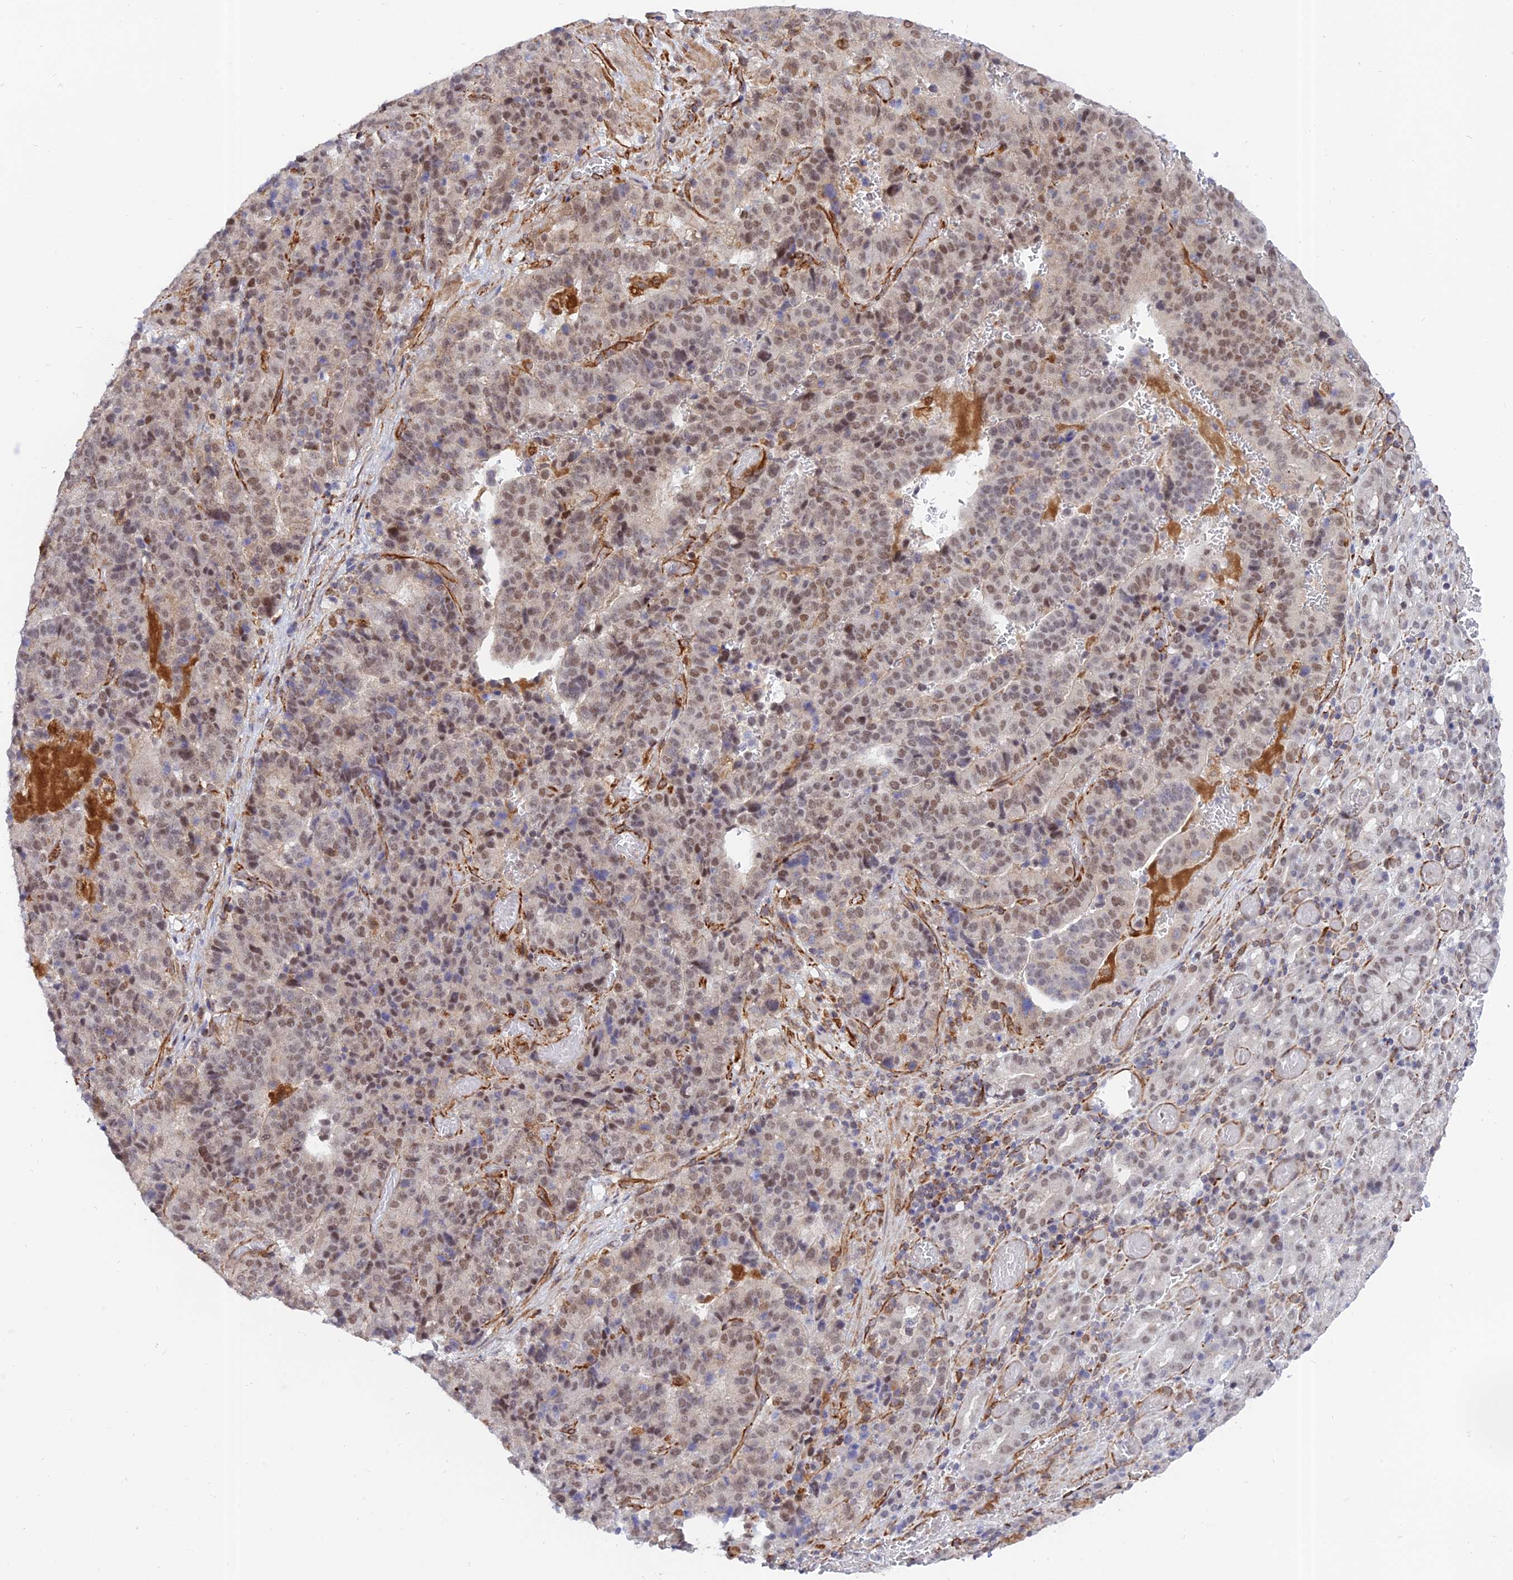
{"staining": {"intensity": "moderate", "quantity": ">75%", "location": "nuclear"}, "tissue": "stomach cancer", "cell_type": "Tumor cells", "image_type": "cancer", "snomed": [{"axis": "morphology", "description": "Adenocarcinoma, NOS"}, {"axis": "topography", "description": "Stomach"}], "caption": "High-power microscopy captured an immunohistochemistry (IHC) image of stomach cancer, revealing moderate nuclear positivity in approximately >75% of tumor cells.", "gene": "PAGR1", "patient": {"sex": "male", "age": 48}}